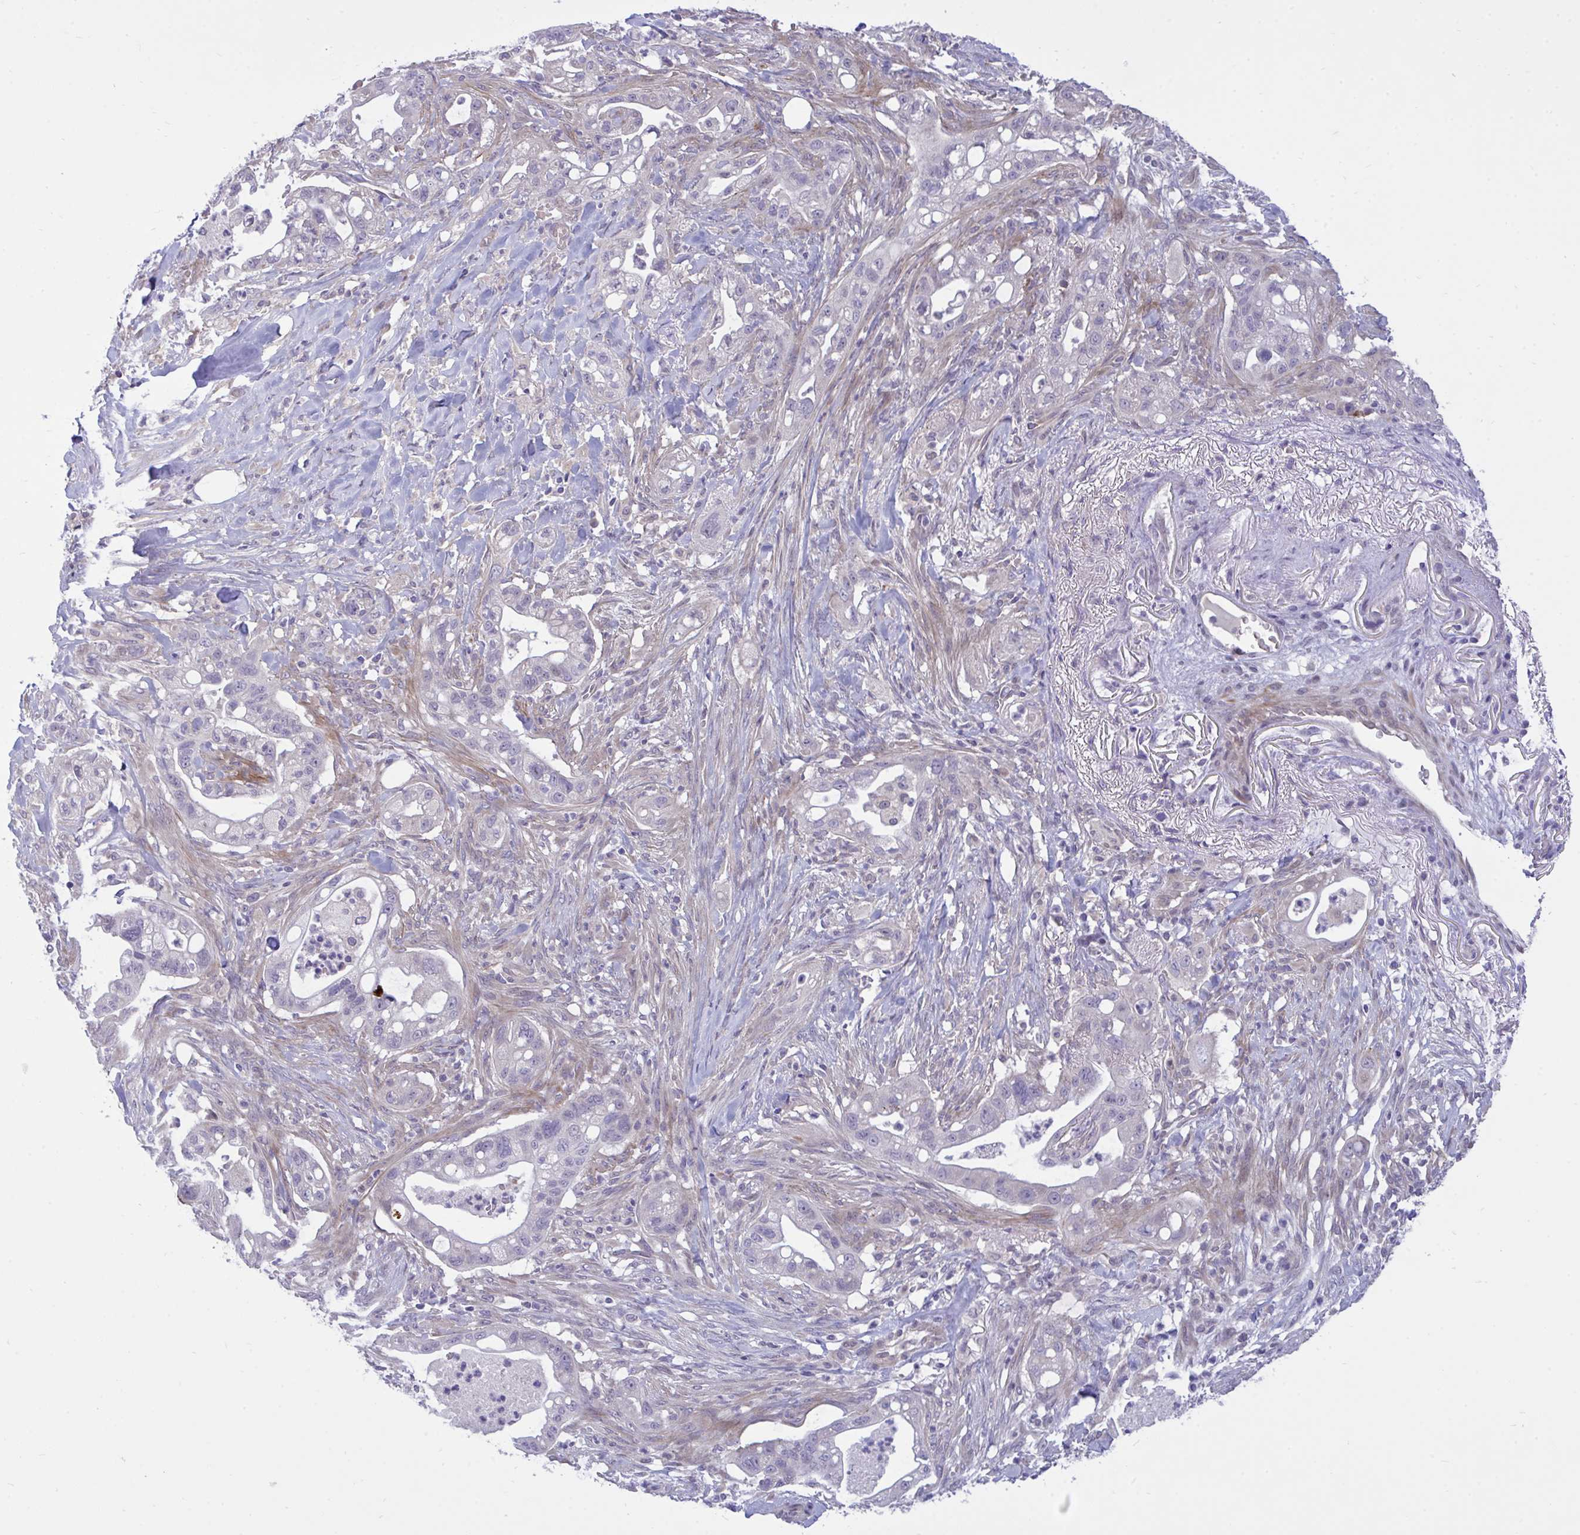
{"staining": {"intensity": "negative", "quantity": "none", "location": "none"}, "tissue": "pancreatic cancer", "cell_type": "Tumor cells", "image_type": "cancer", "snomed": [{"axis": "morphology", "description": "Adenocarcinoma, NOS"}, {"axis": "topography", "description": "Pancreas"}], "caption": "Pancreatic cancer stained for a protein using IHC reveals no staining tumor cells.", "gene": "HMBOX1", "patient": {"sex": "male", "age": 44}}